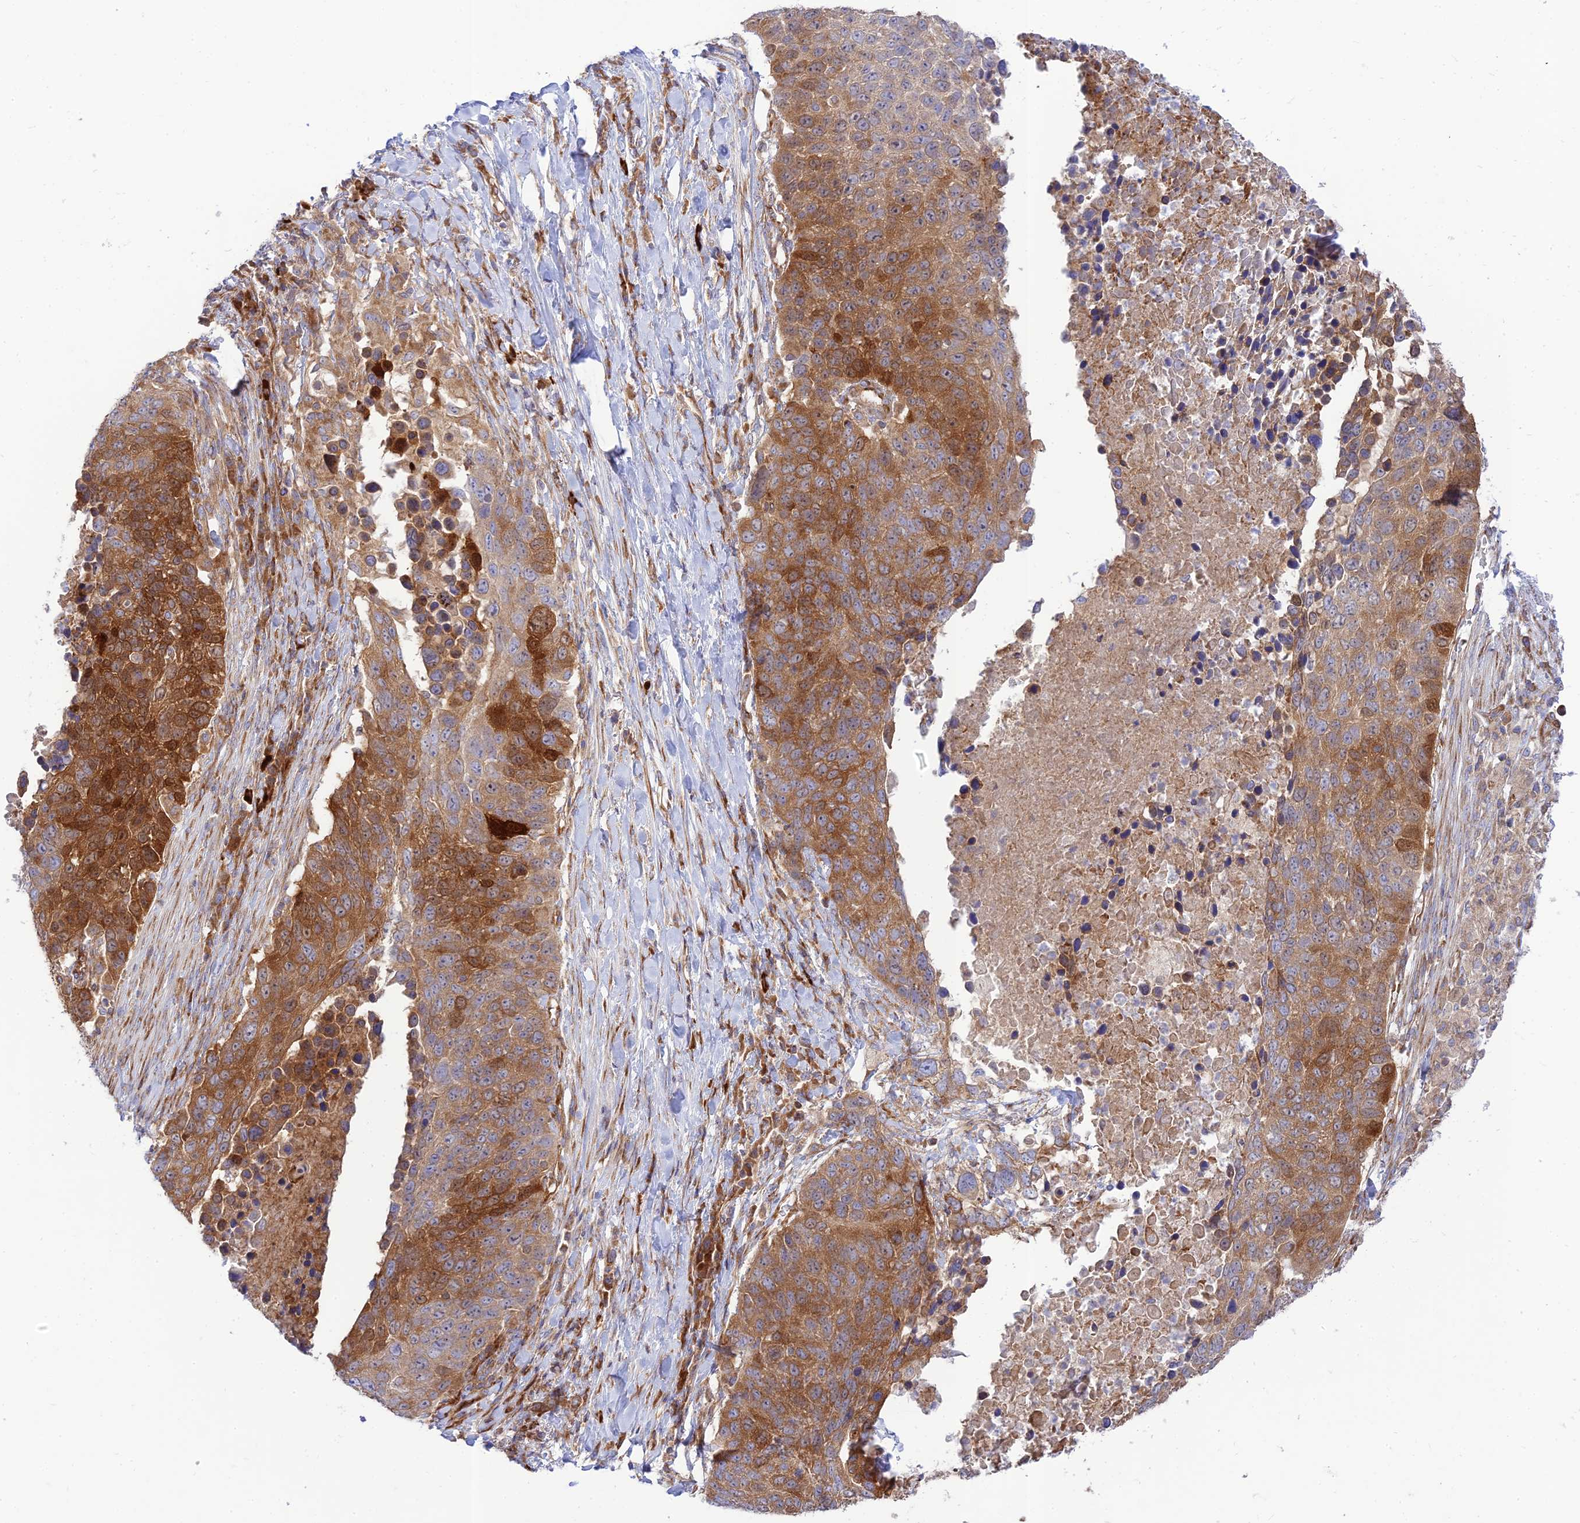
{"staining": {"intensity": "strong", "quantity": "25%-75%", "location": "cytoplasmic/membranous,nuclear"}, "tissue": "lung cancer", "cell_type": "Tumor cells", "image_type": "cancer", "snomed": [{"axis": "morphology", "description": "Normal tissue, NOS"}, {"axis": "morphology", "description": "Squamous cell carcinoma, NOS"}, {"axis": "topography", "description": "Lymph node"}, {"axis": "topography", "description": "Lung"}], "caption": "A brown stain shows strong cytoplasmic/membranous and nuclear positivity of a protein in human lung cancer (squamous cell carcinoma) tumor cells.", "gene": "PIMREG", "patient": {"sex": "male", "age": 66}}